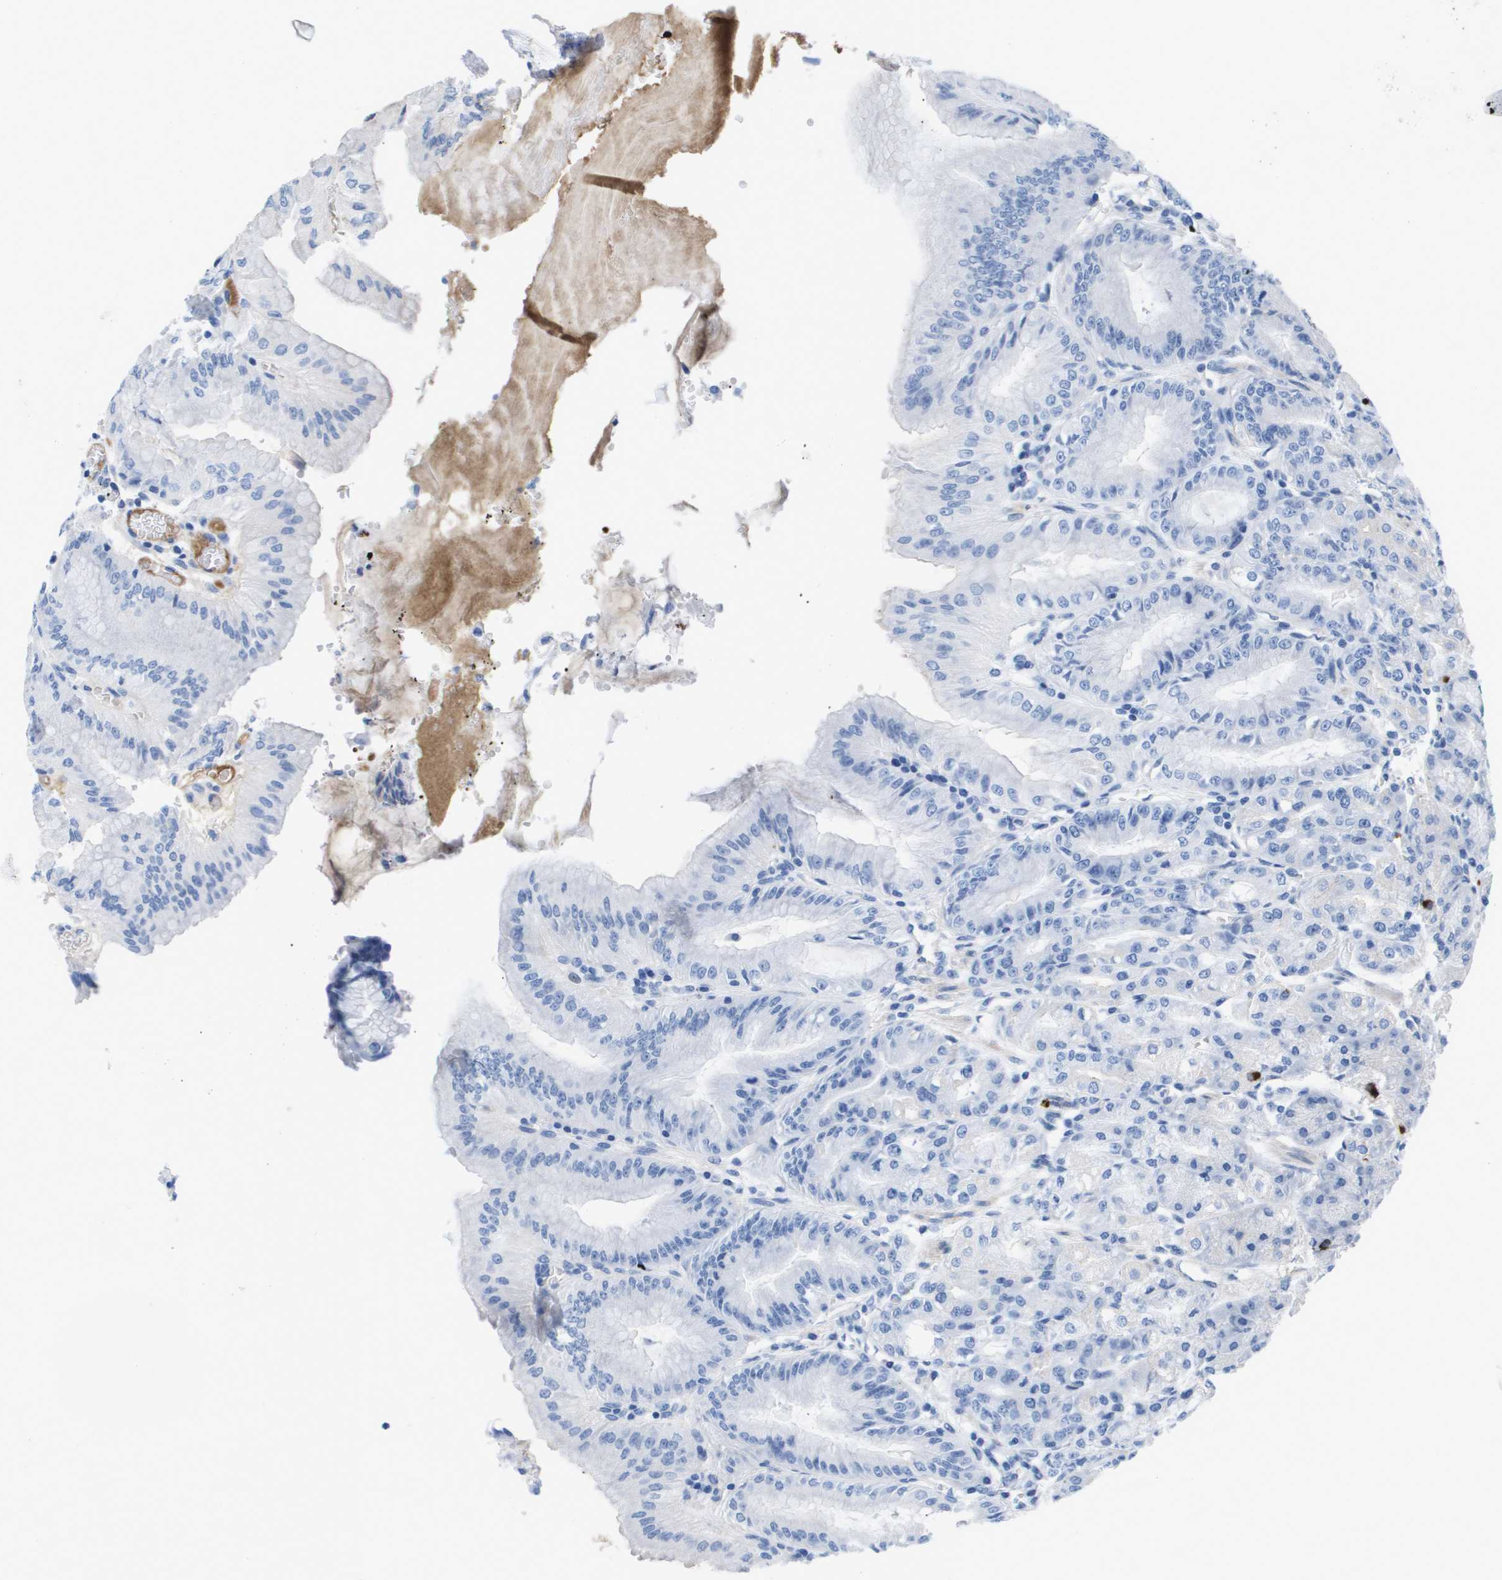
{"staining": {"intensity": "negative", "quantity": "none", "location": "none"}, "tissue": "stomach", "cell_type": "Glandular cells", "image_type": "normal", "snomed": [{"axis": "morphology", "description": "Normal tissue, NOS"}, {"axis": "topography", "description": "Stomach, lower"}], "caption": "This histopathology image is of unremarkable stomach stained with immunohistochemistry (IHC) to label a protein in brown with the nuclei are counter-stained blue. There is no positivity in glandular cells.", "gene": "APOA1", "patient": {"sex": "male", "age": 71}}